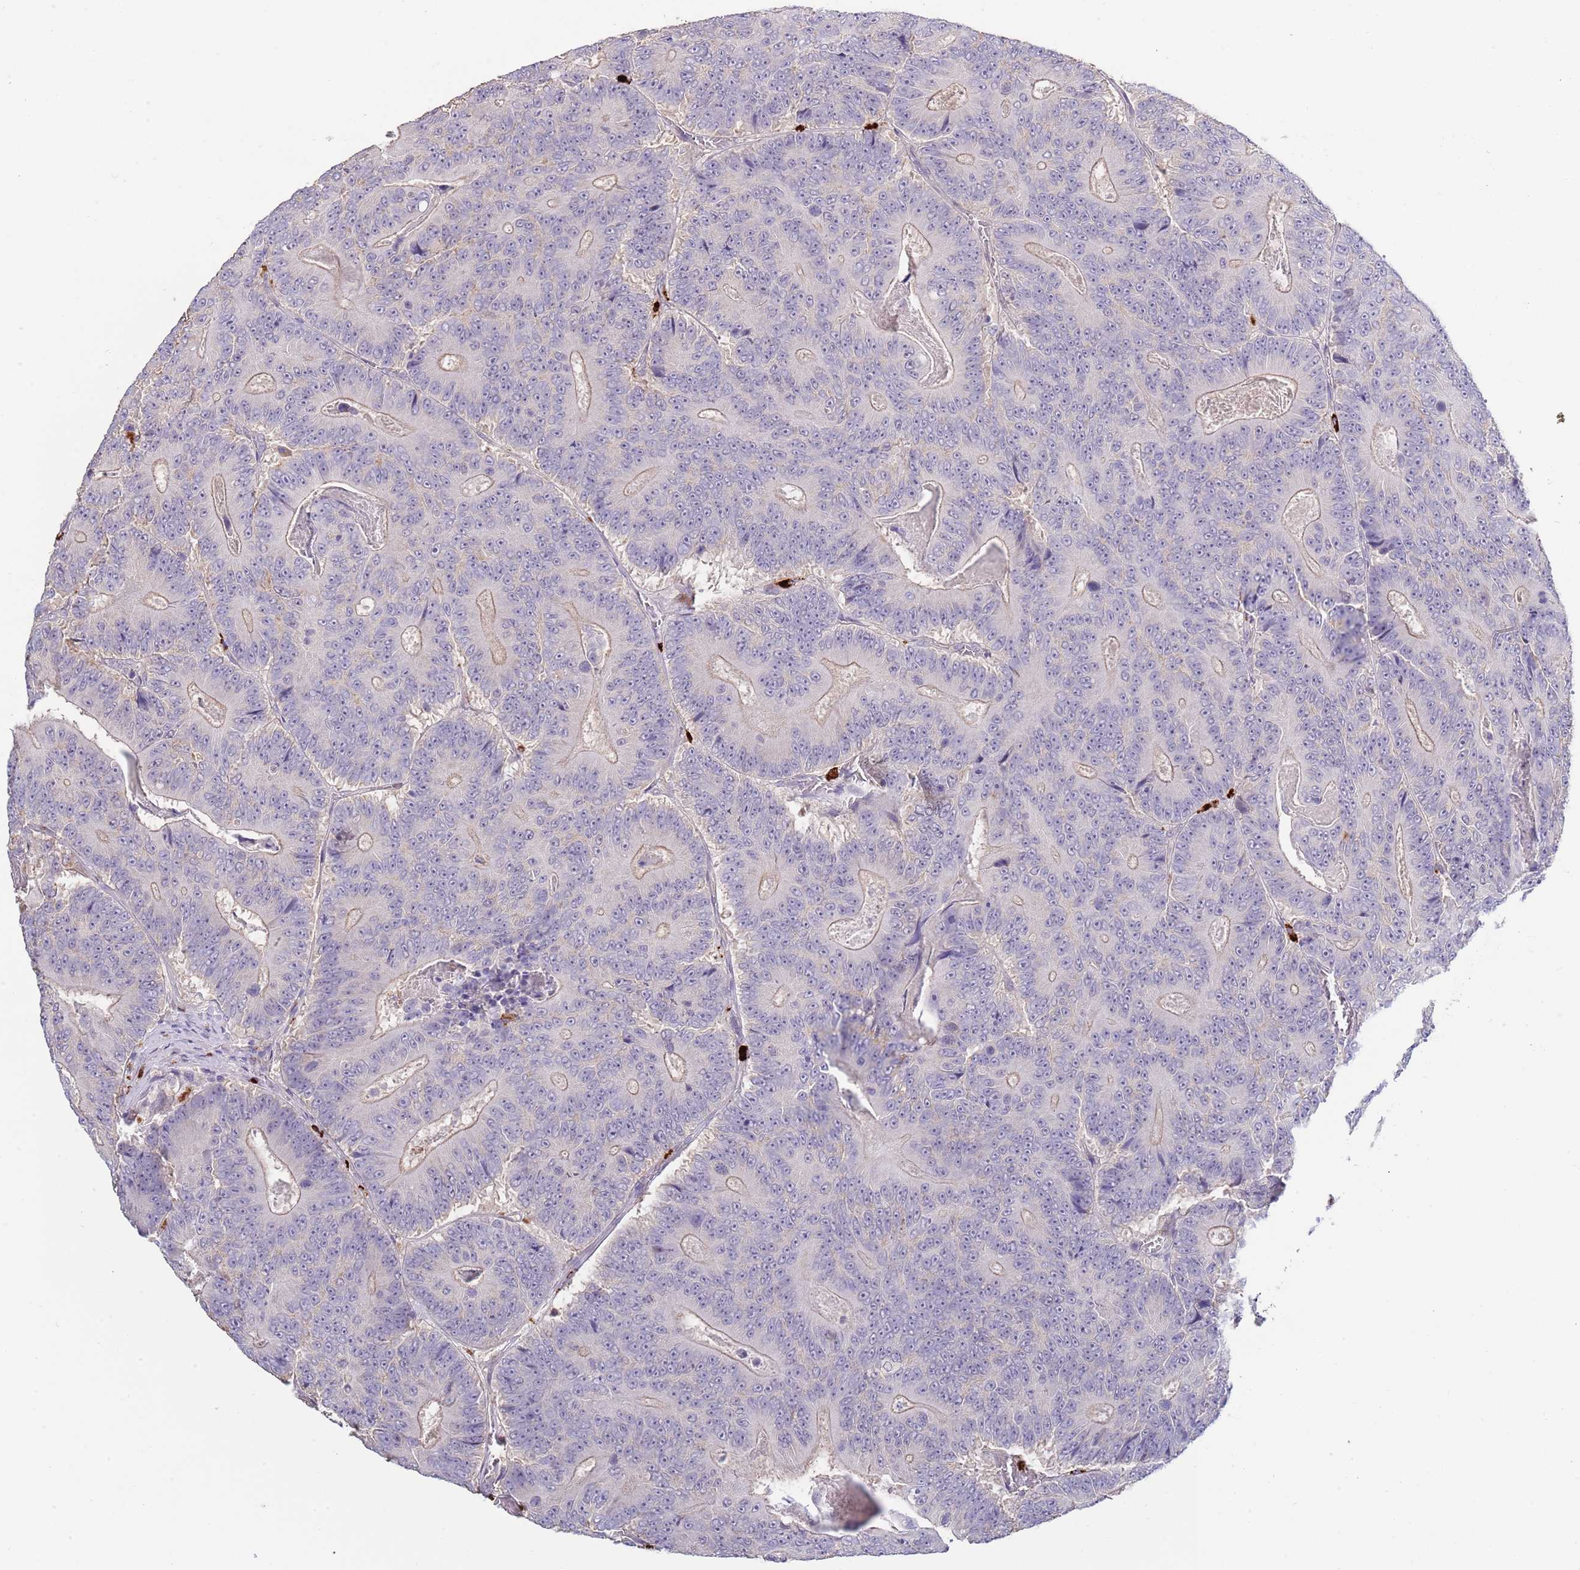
{"staining": {"intensity": "negative", "quantity": "none", "location": "none"}, "tissue": "colorectal cancer", "cell_type": "Tumor cells", "image_type": "cancer", "snomed": [{"axis": "morphology", "description": "Adenocarcinoma, NOS"}, {"axis": "topography", "description": "Colon"}], "caption": "Colorectal cancer was stained to show a protein in brown. There is no significant positivity in tumor cells.", "gene": "PIMREG", "patient": {"sex": "male", "age": 83}}